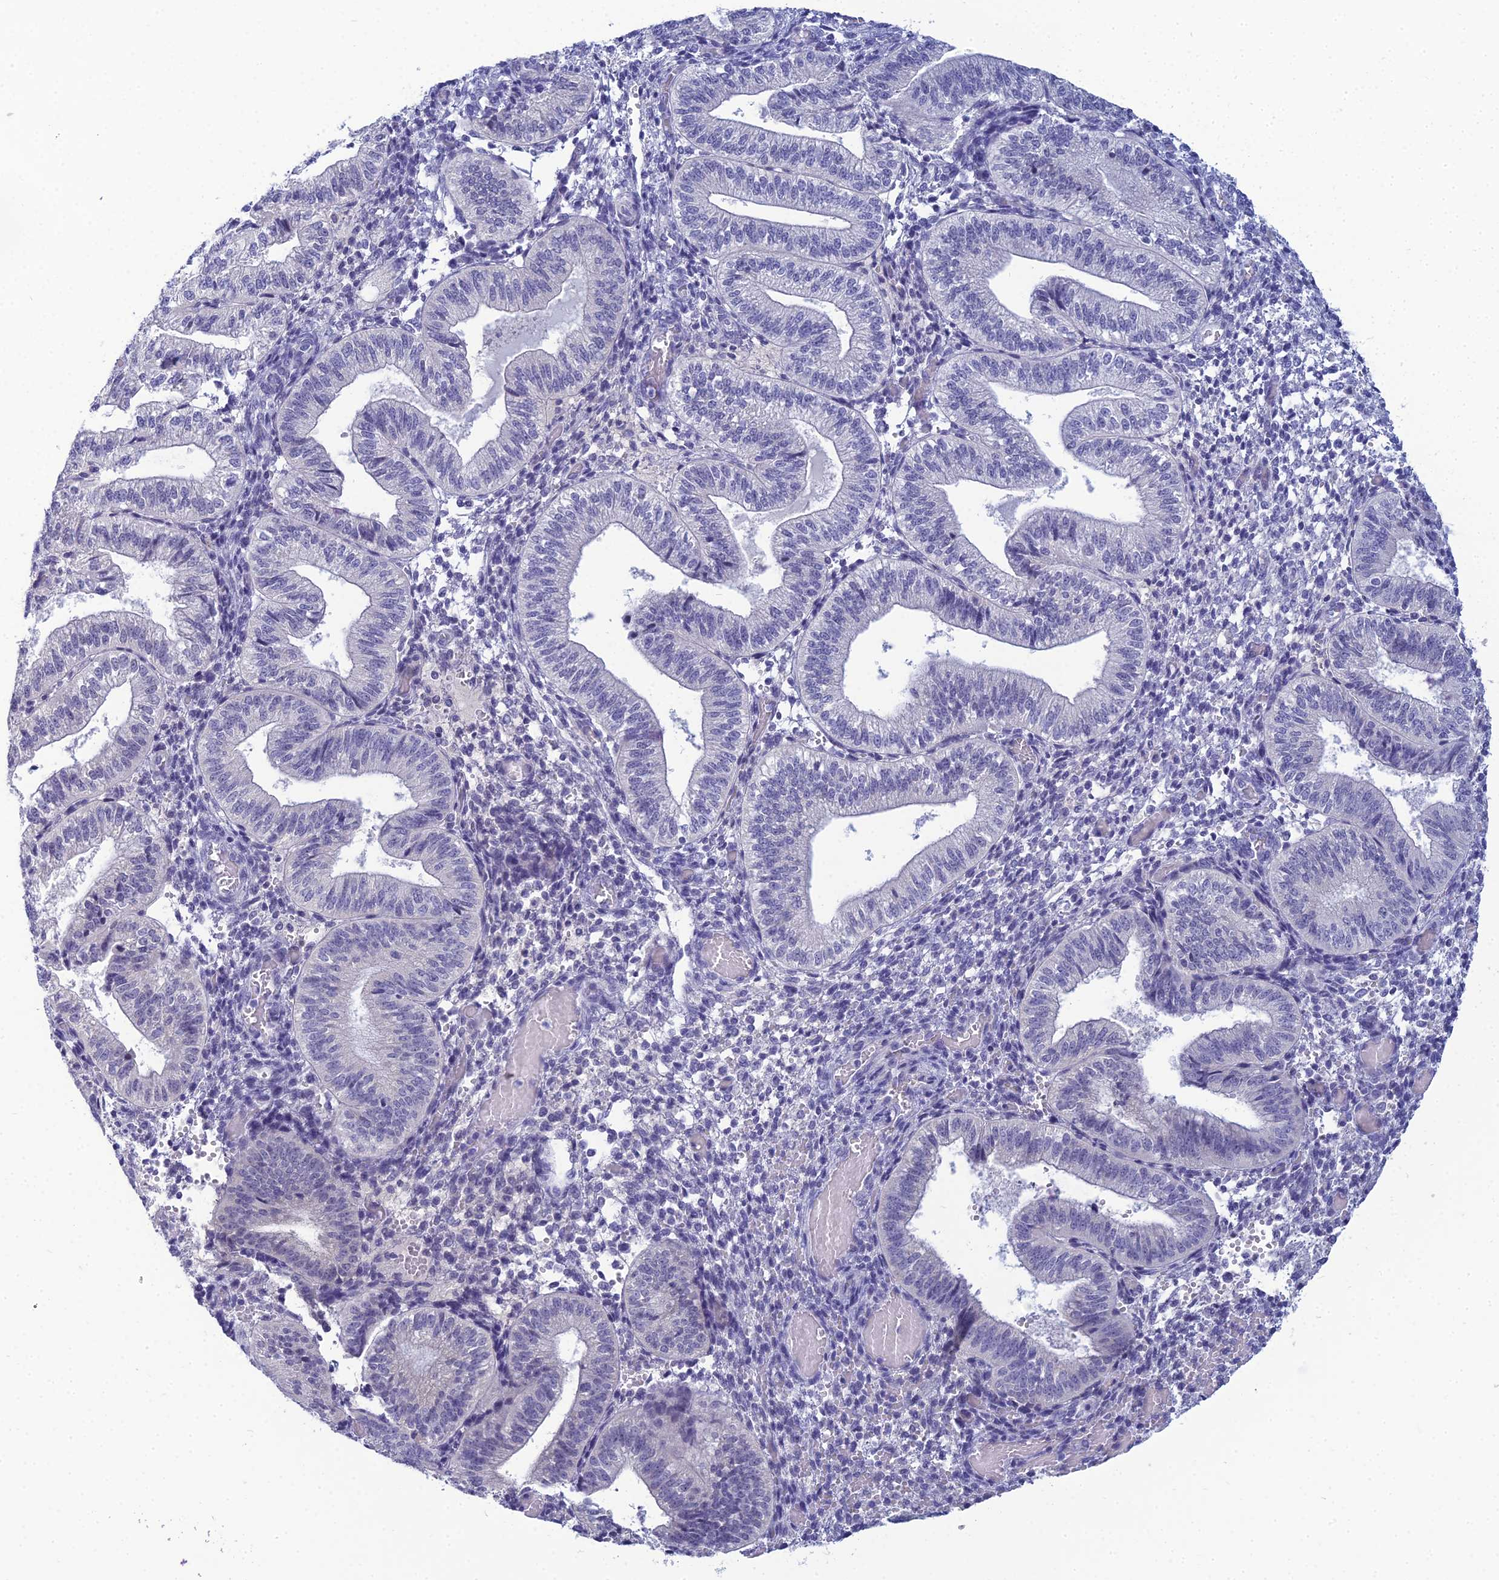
{"staining": {"intensity": "negative", "quantity": "none", "location": "none"}, "tissue": "endometrium", "cell_type": "Cells in endometrial stroma", "image_type": "normal", "snomed": [{"axis": "morphology", "description": "Normal tissue, NOS"}, {"axis": "topography", "description": "Endometrium"}], "caption": "DAB immunohistochemical staining of unremarkable endometrium reveals no significant staining in cells in endometrial stroma.", "gene": "MUC13", "patient": {"sex": "female", "age": 34}}